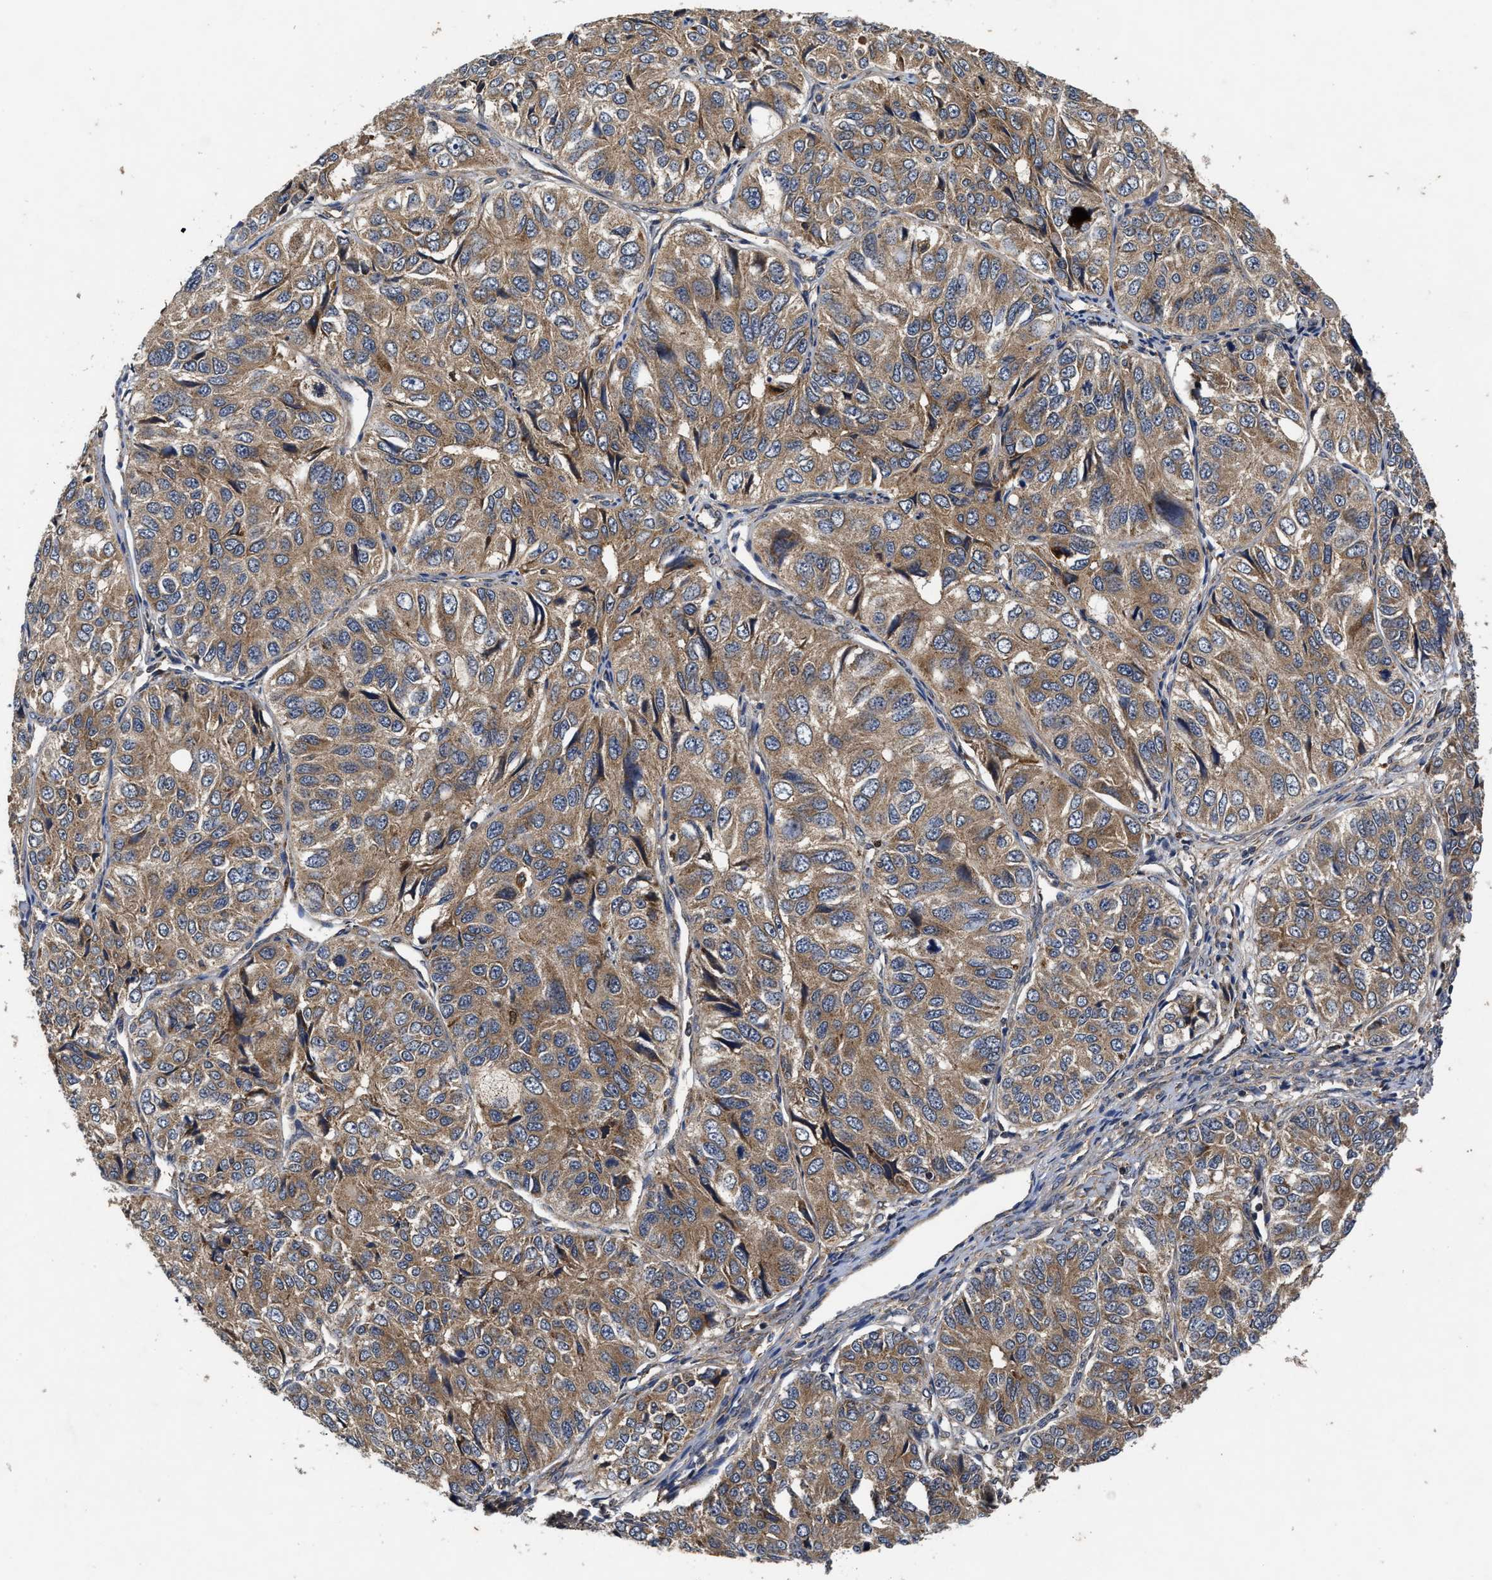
{"staining": {"intensity": "moderate", "quantity": ">75%", "location": "cytoplasmic/membranous"}, "tissue": "ovarian cancer", "cell_type": "Tumor cells", "image_type": "cancer", "snomed": [{"axis": "morphology", "description": "Carcinoma, endometroid"}, {"axis": "topography", "description": "Ovary"}], "caption": "Immunohistochemistry histopathology image of neoplastic tissue: human ovarian cancer (endometroid carcinoma) stained using immunohistochemistry (IHC) exhibits medium levels of moderate protein expression localized specifically in the cytoplasmic/membranous of tumor cells, appearing as a cytoplasmic/membranous brown color.", "gene": "EFNA4", "patient": {"sex": "female", "age": 51}}